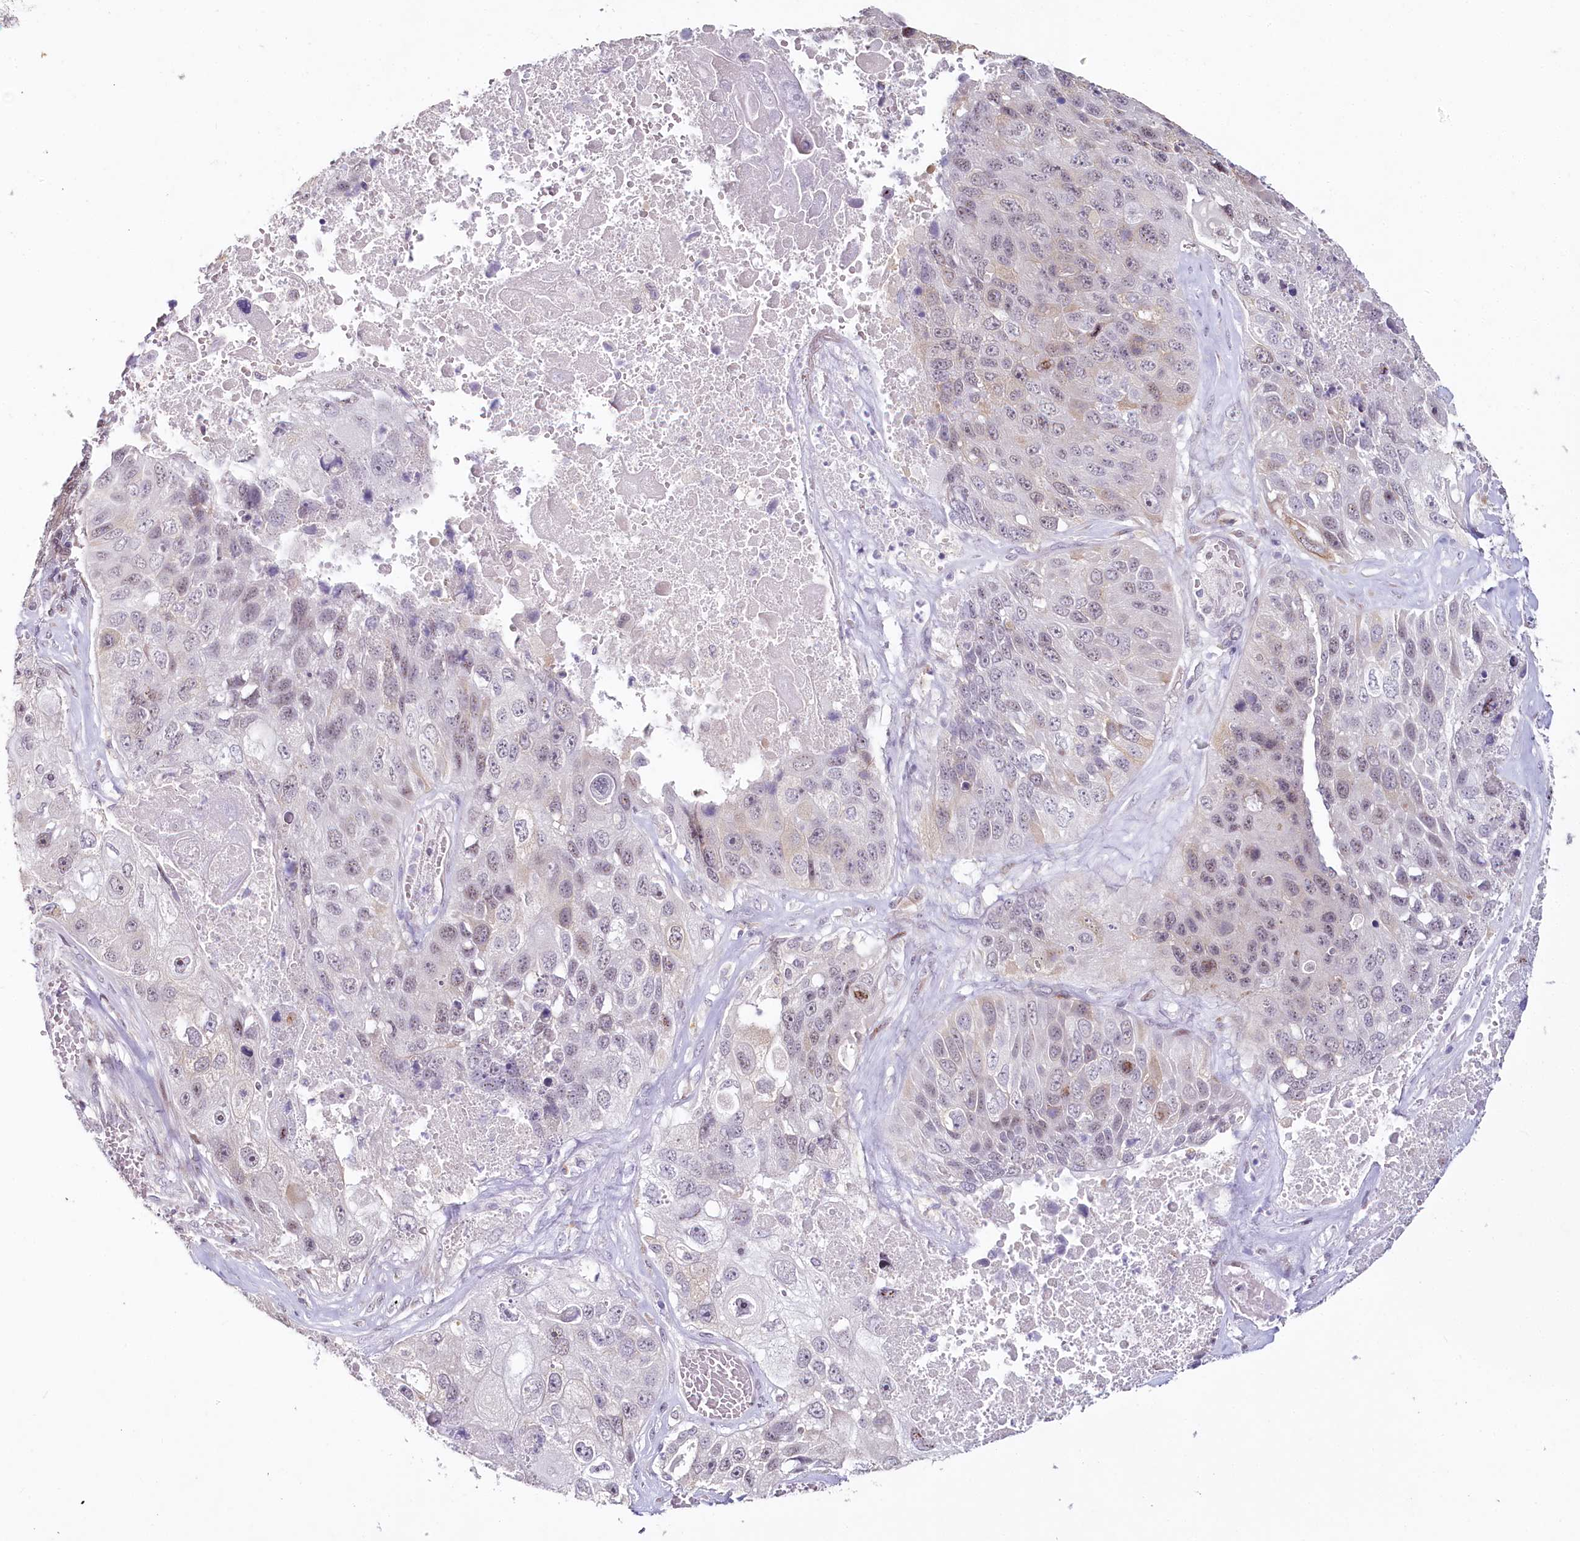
{"staining": {"intensity": "weak", "quantity": "<25%", "location": "nuclear"}, "tissue": "lung cancer", "cell_type": "Tumor cells", "image_type": "cancer", "snomed": [{"axis": "morphology", "description": "Squamous cell carcinoma, NOS"}, {"axis": "topography", "description": "Lung"}], "caption": "The histopathology image demonstrates no significant expression in tumor cells of lung cancer.", "gene": "HPD", "patient": {"sex": "male", "age": 61}}